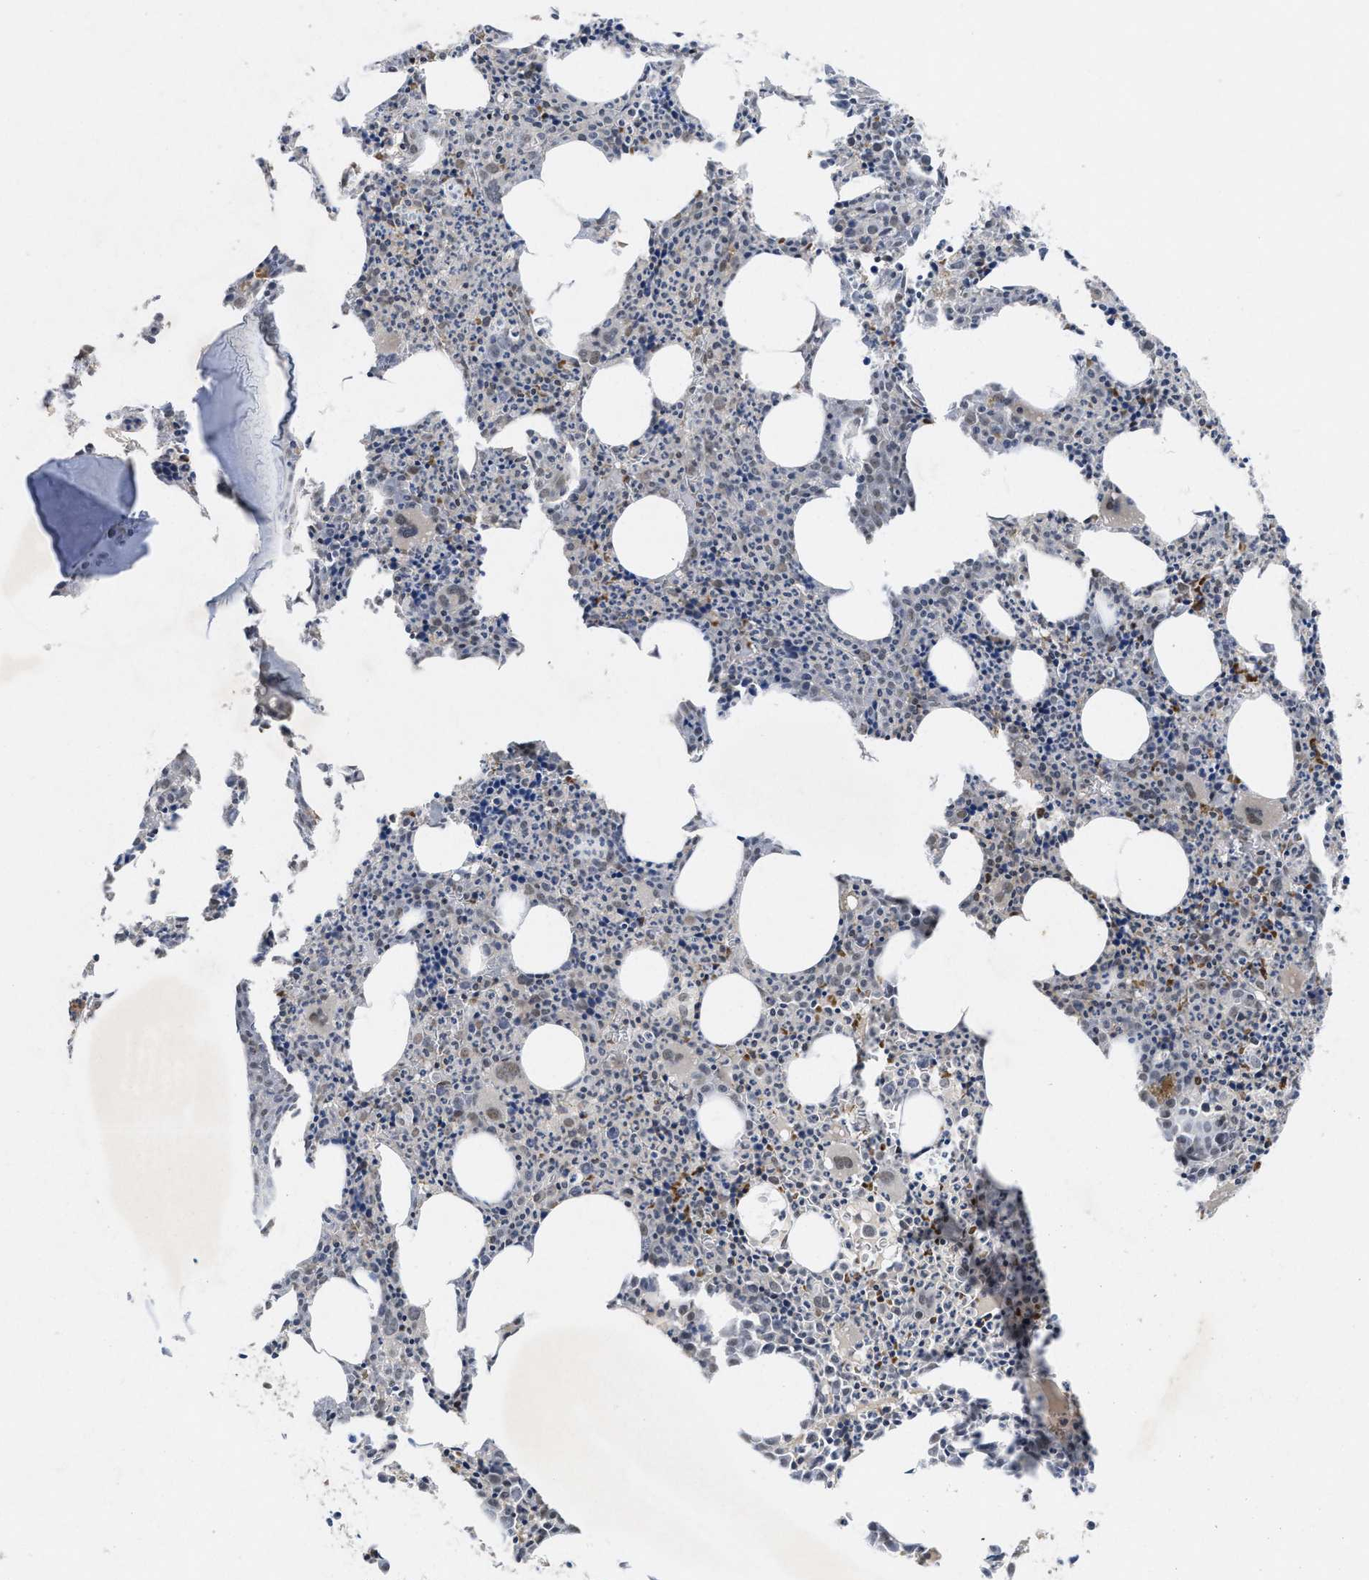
{"staining": {"intensity": "moderate", "quantity": "25%-75%", "location": "nuclear"}, "tissue": "bone marrow", "cell_type": "Hematopoietic cells", "image_type": "normal", "snomed": [{"axis": "morphology", "description": "Normal tissue, NOS"}, {"axis": "morphology", "description": "Inflammation, NOS"}, {"axis": "topography", "description": "Bone marrow"}], "caption": "Bone marrow stained with DAB immunohistochemistry (IHC) displays medium levels of moderate nuclear positivity in about 25%-75% of hematopoietic cells. The protein is shown in brown color, while the nuclei are stained blue.", "gene": "ZNF346", "patient": {"sex": "male", "age": 31}}